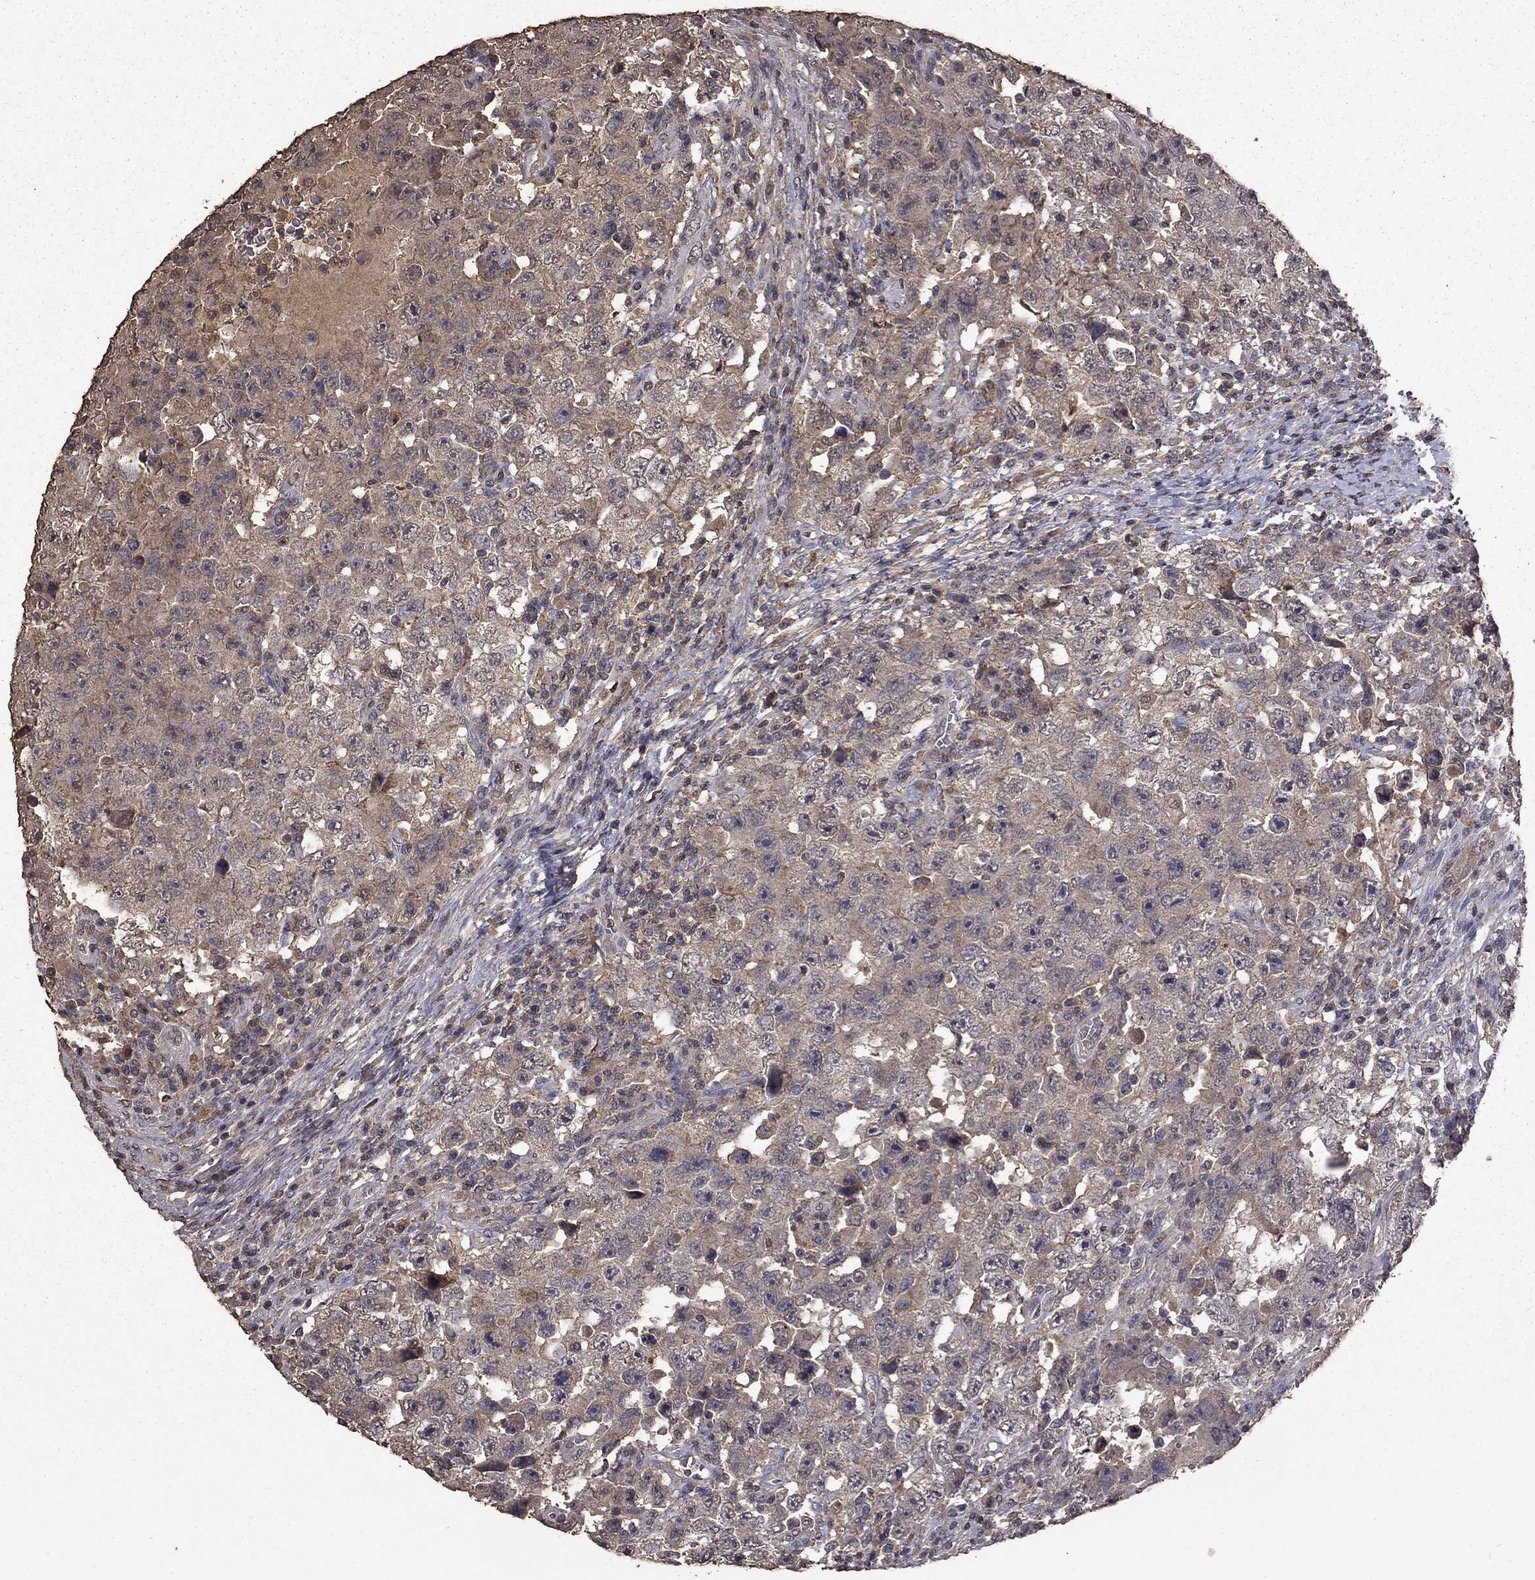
{"staining": {"intensity": "negative", "quantity": "none", "location": "none"}, "tissue": "testis cancer", "cell_type": "Tumor cells", "image_type": "cancer", "snomed": [{"axis": "morphology", "description": "Carcinoma, Embryonal, NOS"}, {"axis": "topography", "description": "Testis"}], "caption": "High power microscopy histopathology image of an IHC photomicrograph of testis embryonal carcinoma, revealing no significant staining in tumor cells.", "gene": "SERPINA5", "patient": {"sex": "male", "age": 26}}